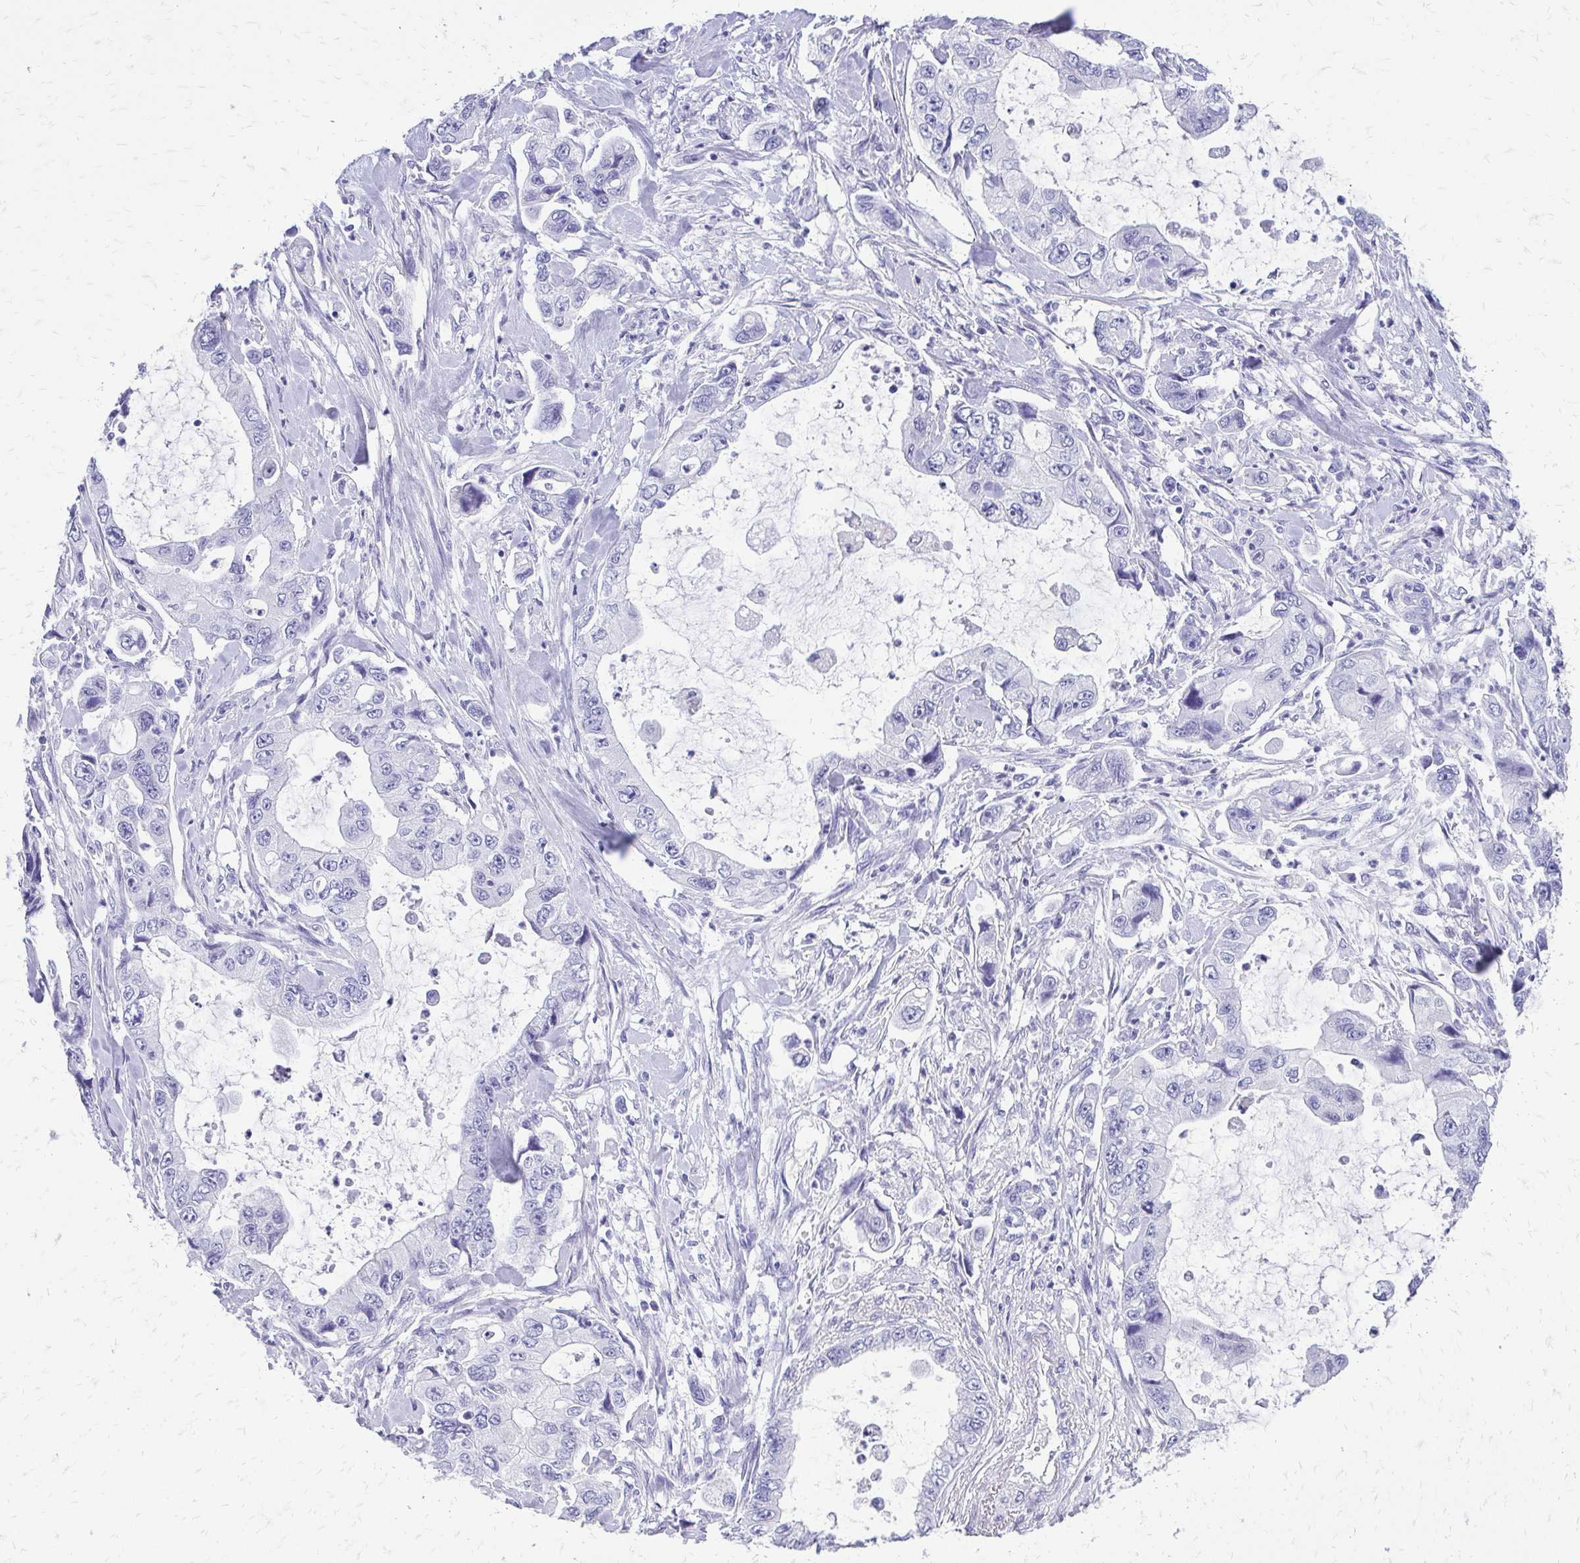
{"staining": {"intensity": "negative", "quantity": "none", "location": "none"}, "tissue": "stomach cancer", "cell_type": "Tumor cells", "image_type": "cancer", "snomed": [{"axis": "morphology", "description": "Adenocarcinoma, NOS"}, {"axis": "topography", "description": "Pancreas"}, {"axis": "topography", "description": "Stomach, upper"}, {"axis": "topography", "description": "Stomach"}], "caption": "DAB (3,3'-diaminobenzidine) immunohistochemical staining of stomach cancer exhibits no significant expression in tumor cells.", "gene": "SLC32A1", "patient": {"sex": "male", "age": 77}}